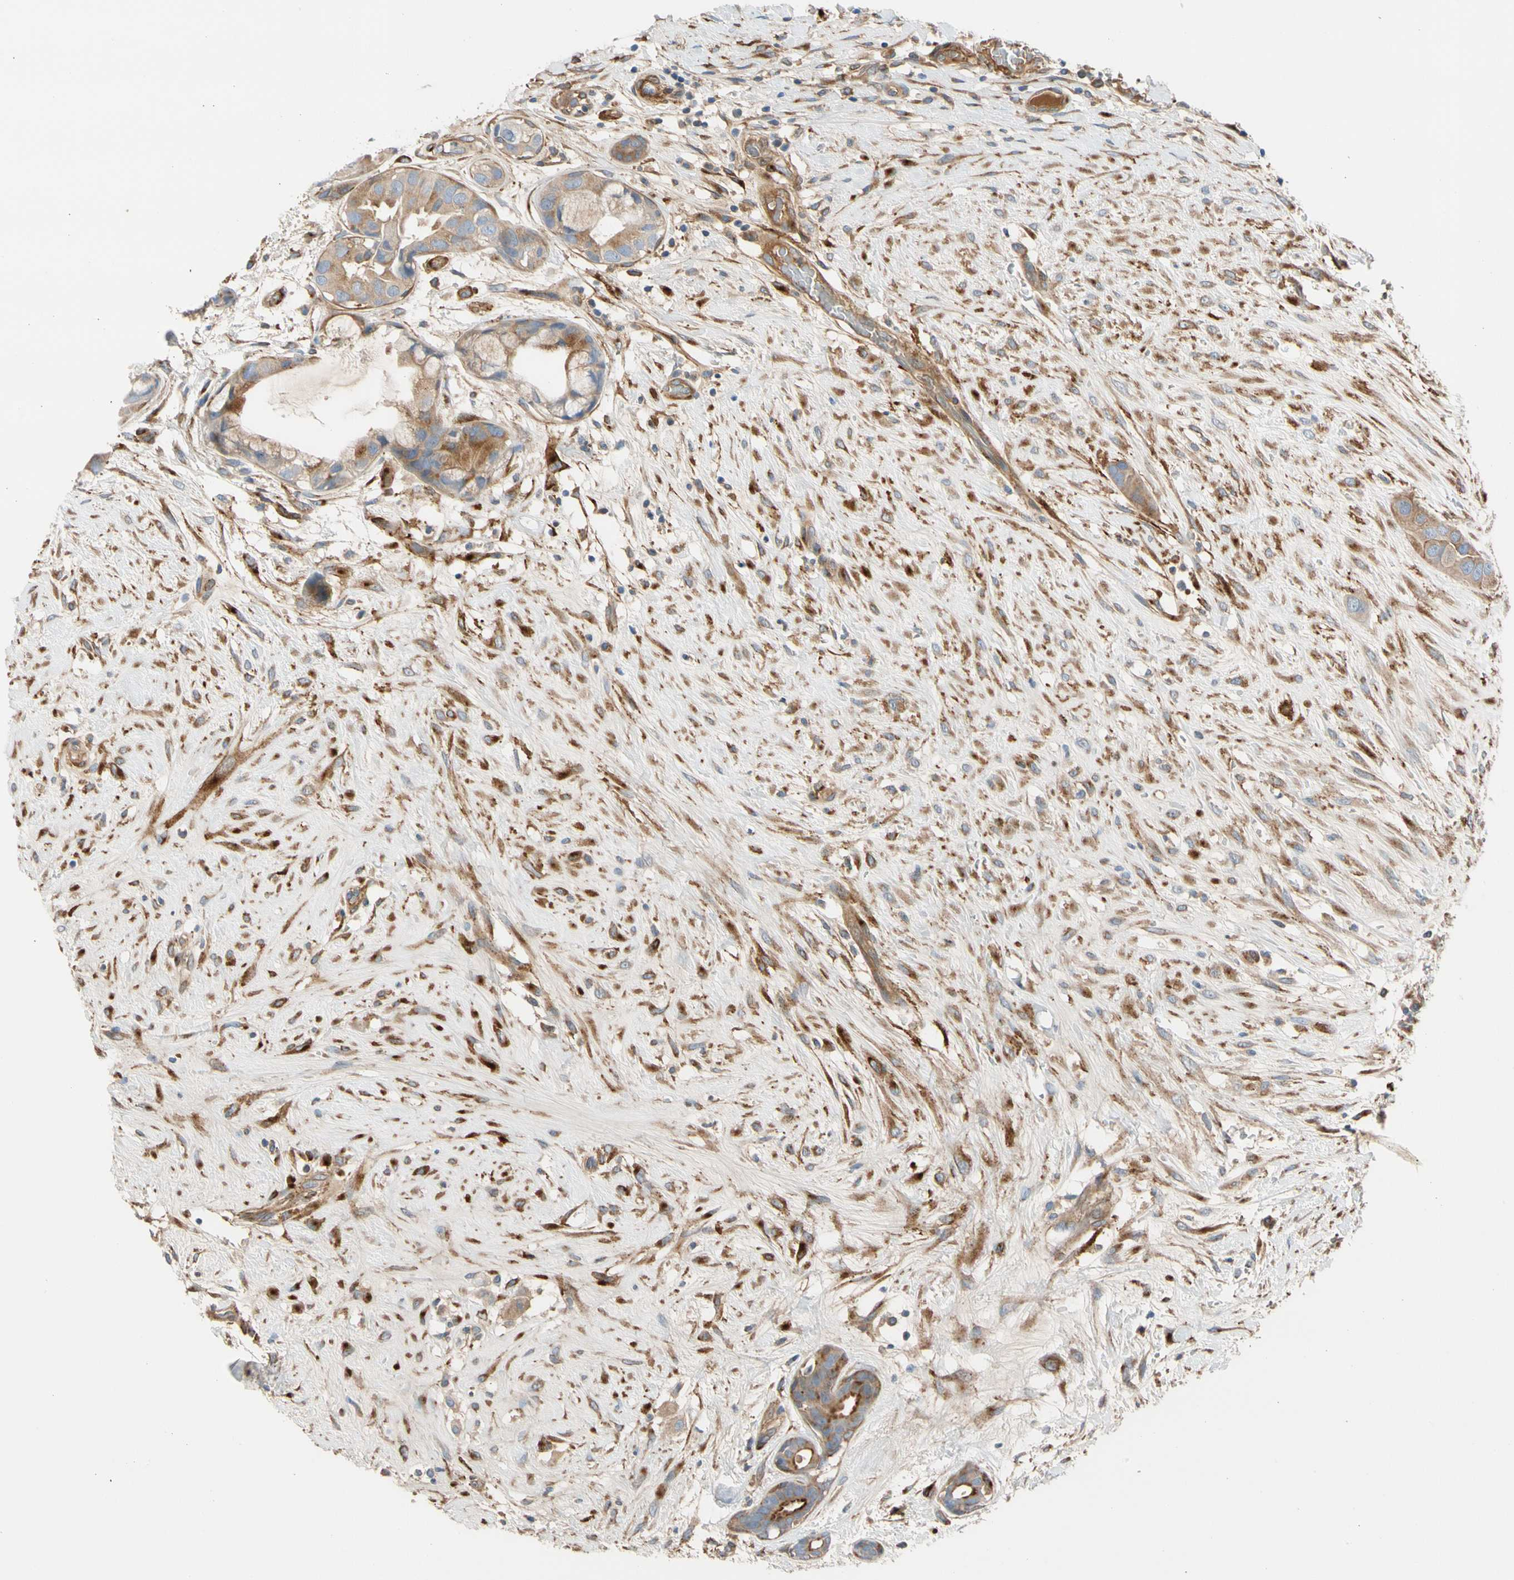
{"staining": {"intensity": "moderate", "quantity": "25%-75%", "location": "cytoplasmic/membranous"}, "tissue": "breast cancer", "cell_type": "Tumor cells", "image_type": "cancer", "snomed": [{"axis": "morphology", "description": "Duct carcinoma"}, {"axis": "topography", "description": "Breast"}], "caption": "Protein expression analysis of human breast cancer (invasive ductal carcinoma) reveals moderate cytoplasmic/membranous staining in approximately 25%-75% of tumor cells. Nuclei are stained in blue.", "gene": "ENTREP3", "patient": {"sex": "female", "age": 40}}